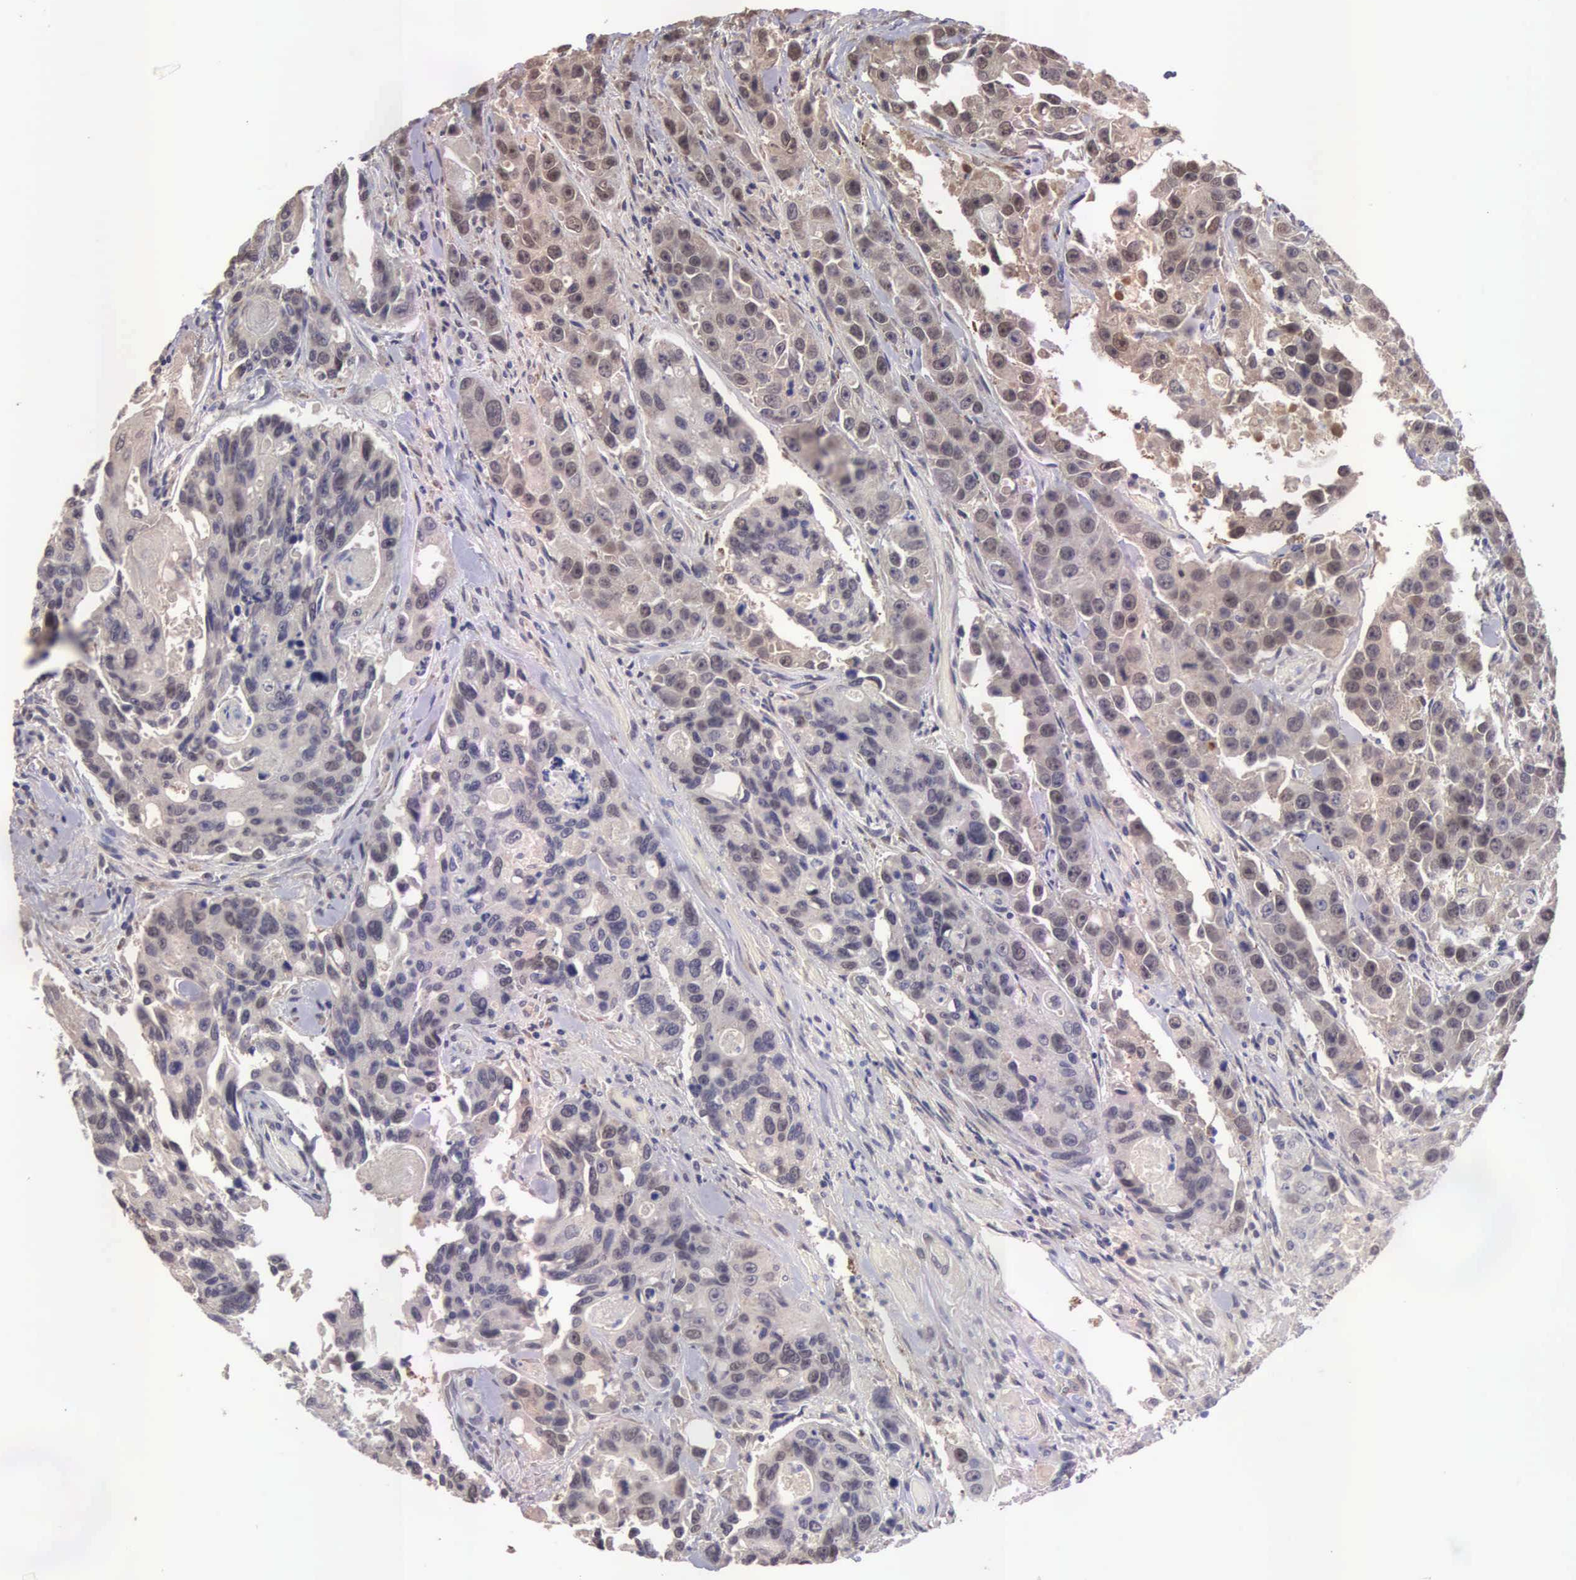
{"staining": {"intensity": "weak", "quantity": ">75%", "location": "cytoplasmic/membranous"}, "tissue": "colorectal cancer", "cell_type": "Tumor cells", "image_type": "cancer", "snomed": [{"axis": "morphology", "description": "Adenocarcinoma, NOS"}, {"axis": "topography", "description": "Colon"}], "caption": "A micrograph of colorectal adenocarcinoma stained for a protein reveals weak cytoplasmic/membranous brown staining in tumor cells.", "gene": "CDC45", "patient": {"sex": "female", "age": 86}}